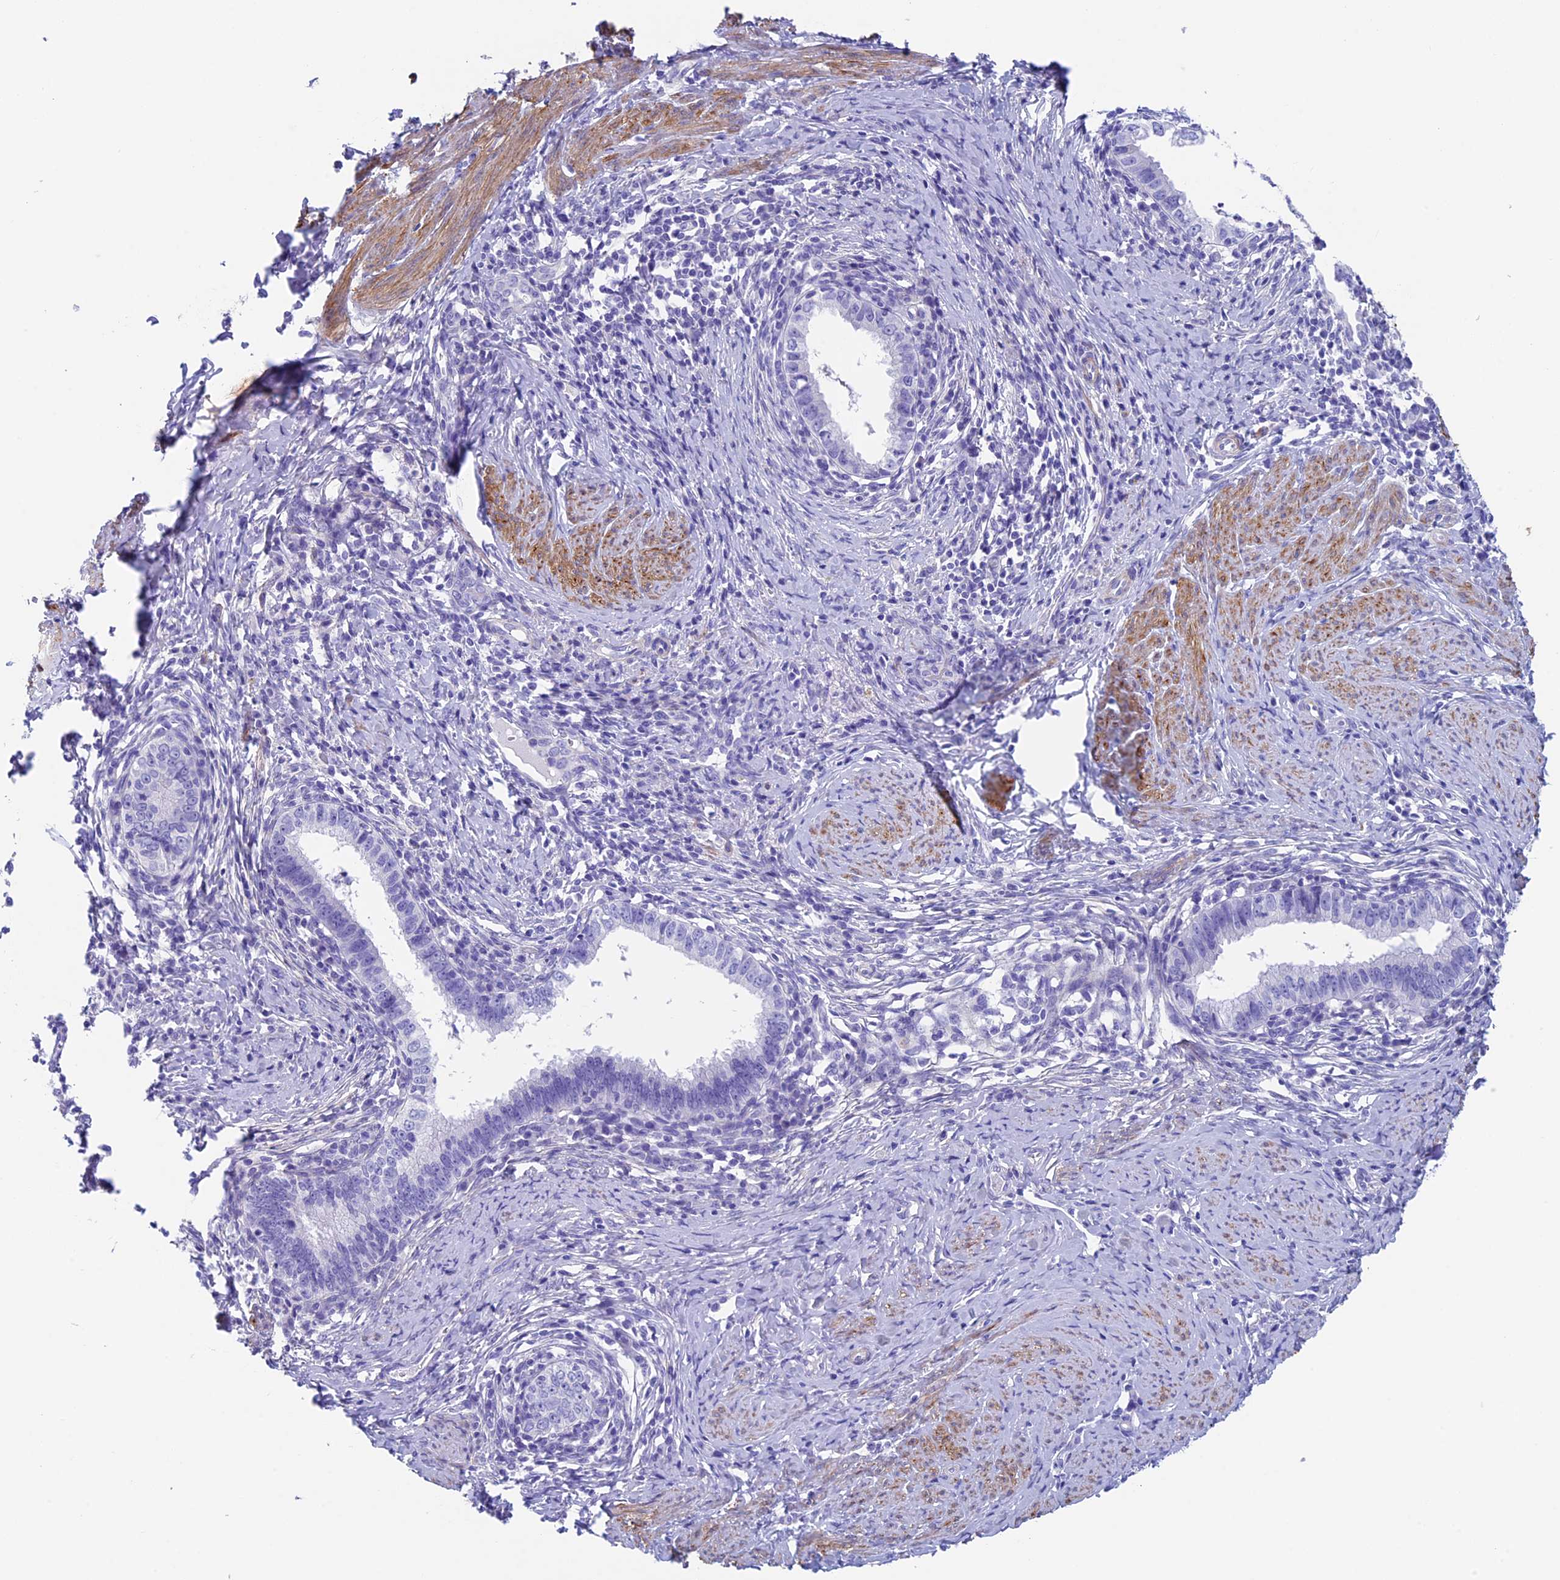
{"staining": {"intensity": "negative", "quantity": "none", "location": "none"}, "tissue": "cervical cancer", "cell_type": "Tumor cells", "image_type": "cancer", "snomed": [{"axis": "morphology", "description": "Adenocarcinoma, NOS"}, {"axis": "topography", "description": "Cervix"}], "caption": "Immunohistochemical staining of human adenocarcinoma (cervical) demonstrates no significant expression in tumor cells.", "gene": "ADH7", "patient": {"sex": "female", "age": 36}}